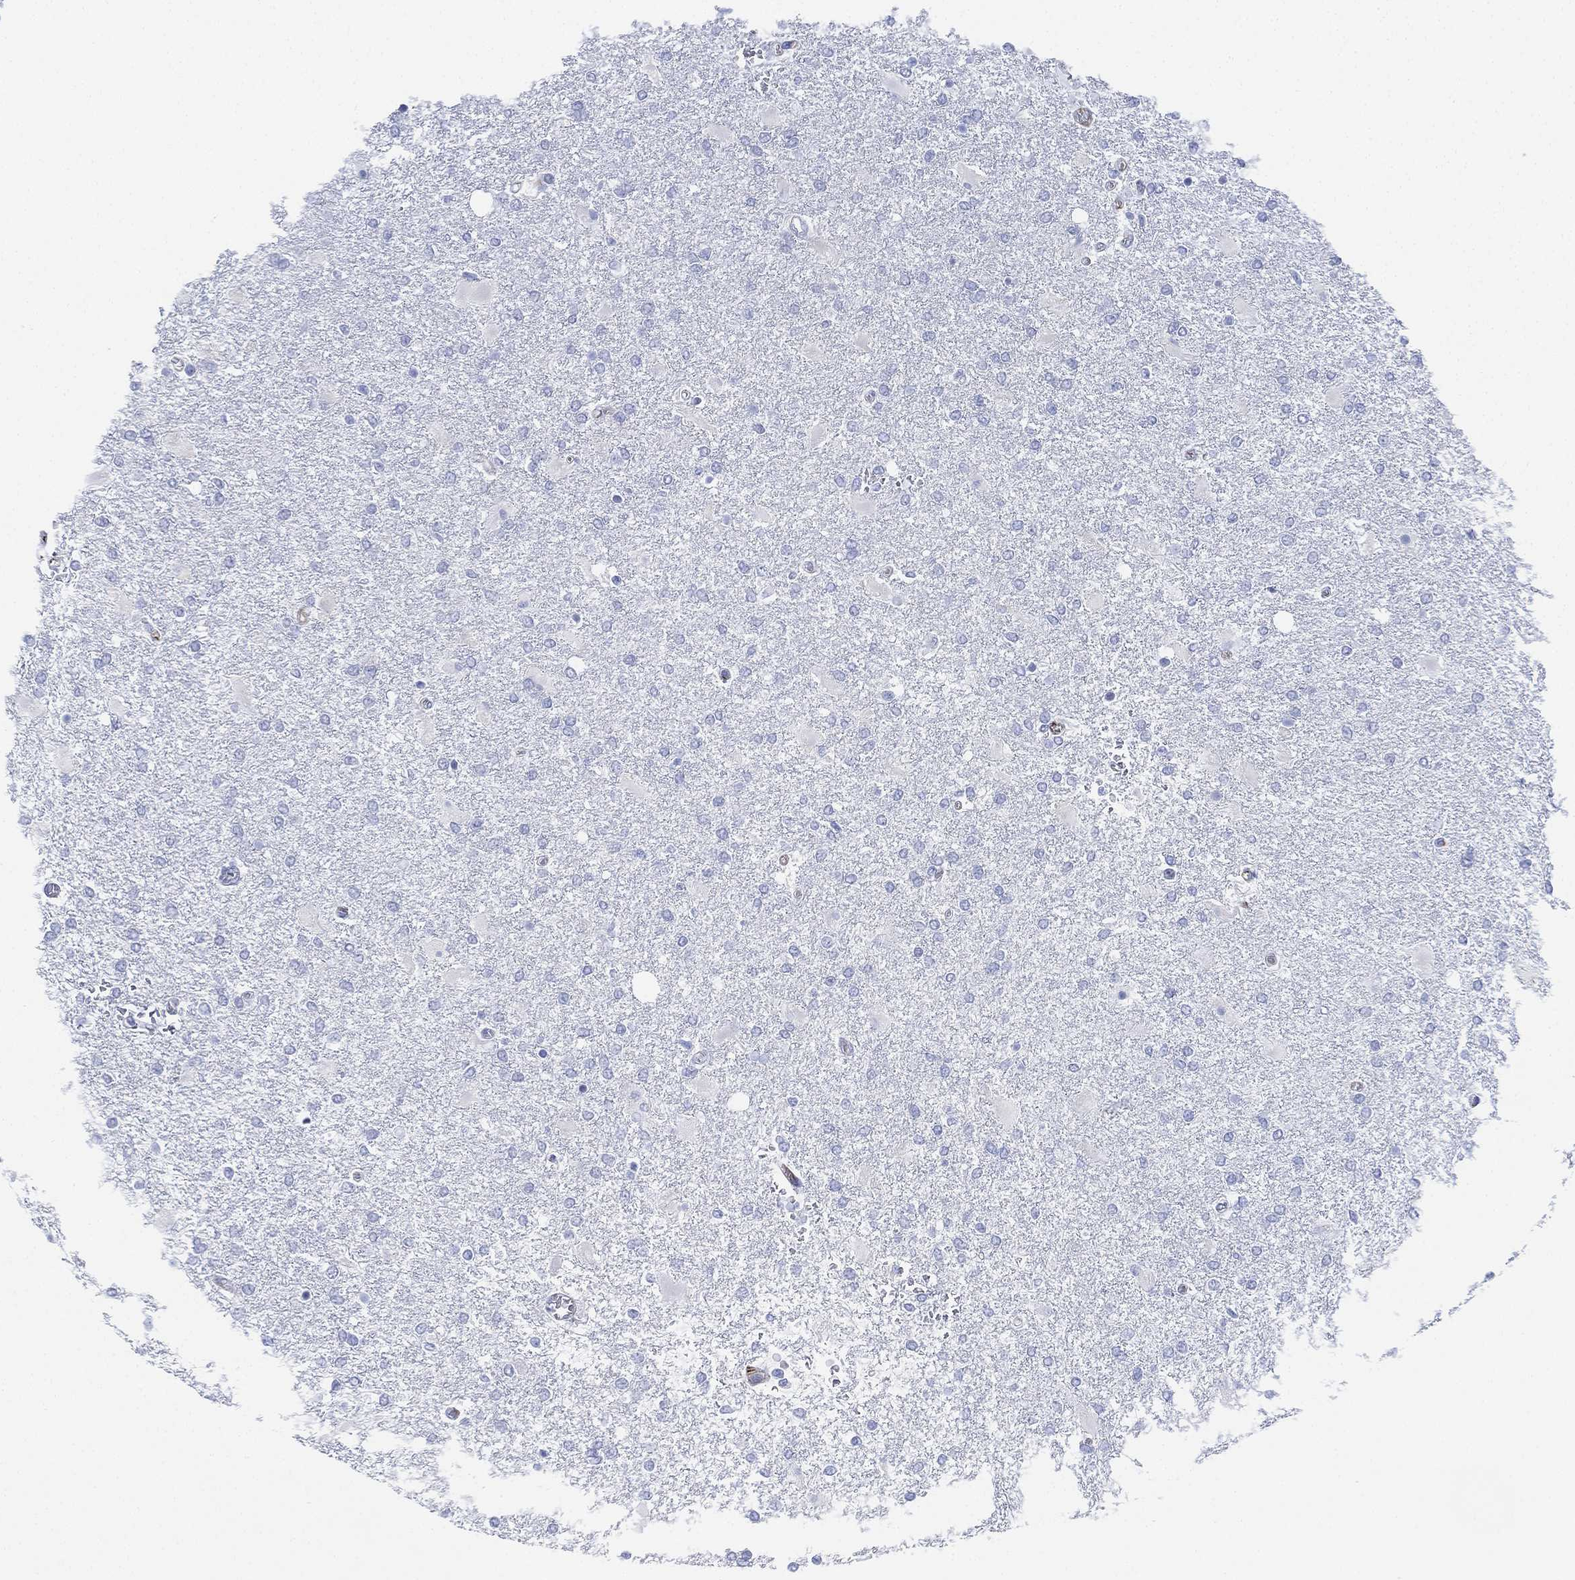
{"staining": {"intensity": "negative", "quantity": "none", "location": "none"}, "tissue": "glioma", "cell_type": "Tumor cells", "image_type": "cancer", "snomed": [{"axis": "morphology", "description": "Glioma, malignant, High grade"}, {"axis": "topography", "description": "Cerebral cortex"}], "caption": "Immunohistochemistry micrograph of high-grade glioma (malignant) stained for a protein (brown), which reveals no staining in tumor cells.", "gene": "PSKH2", "patient": {"sex": "male", "age": 79}}